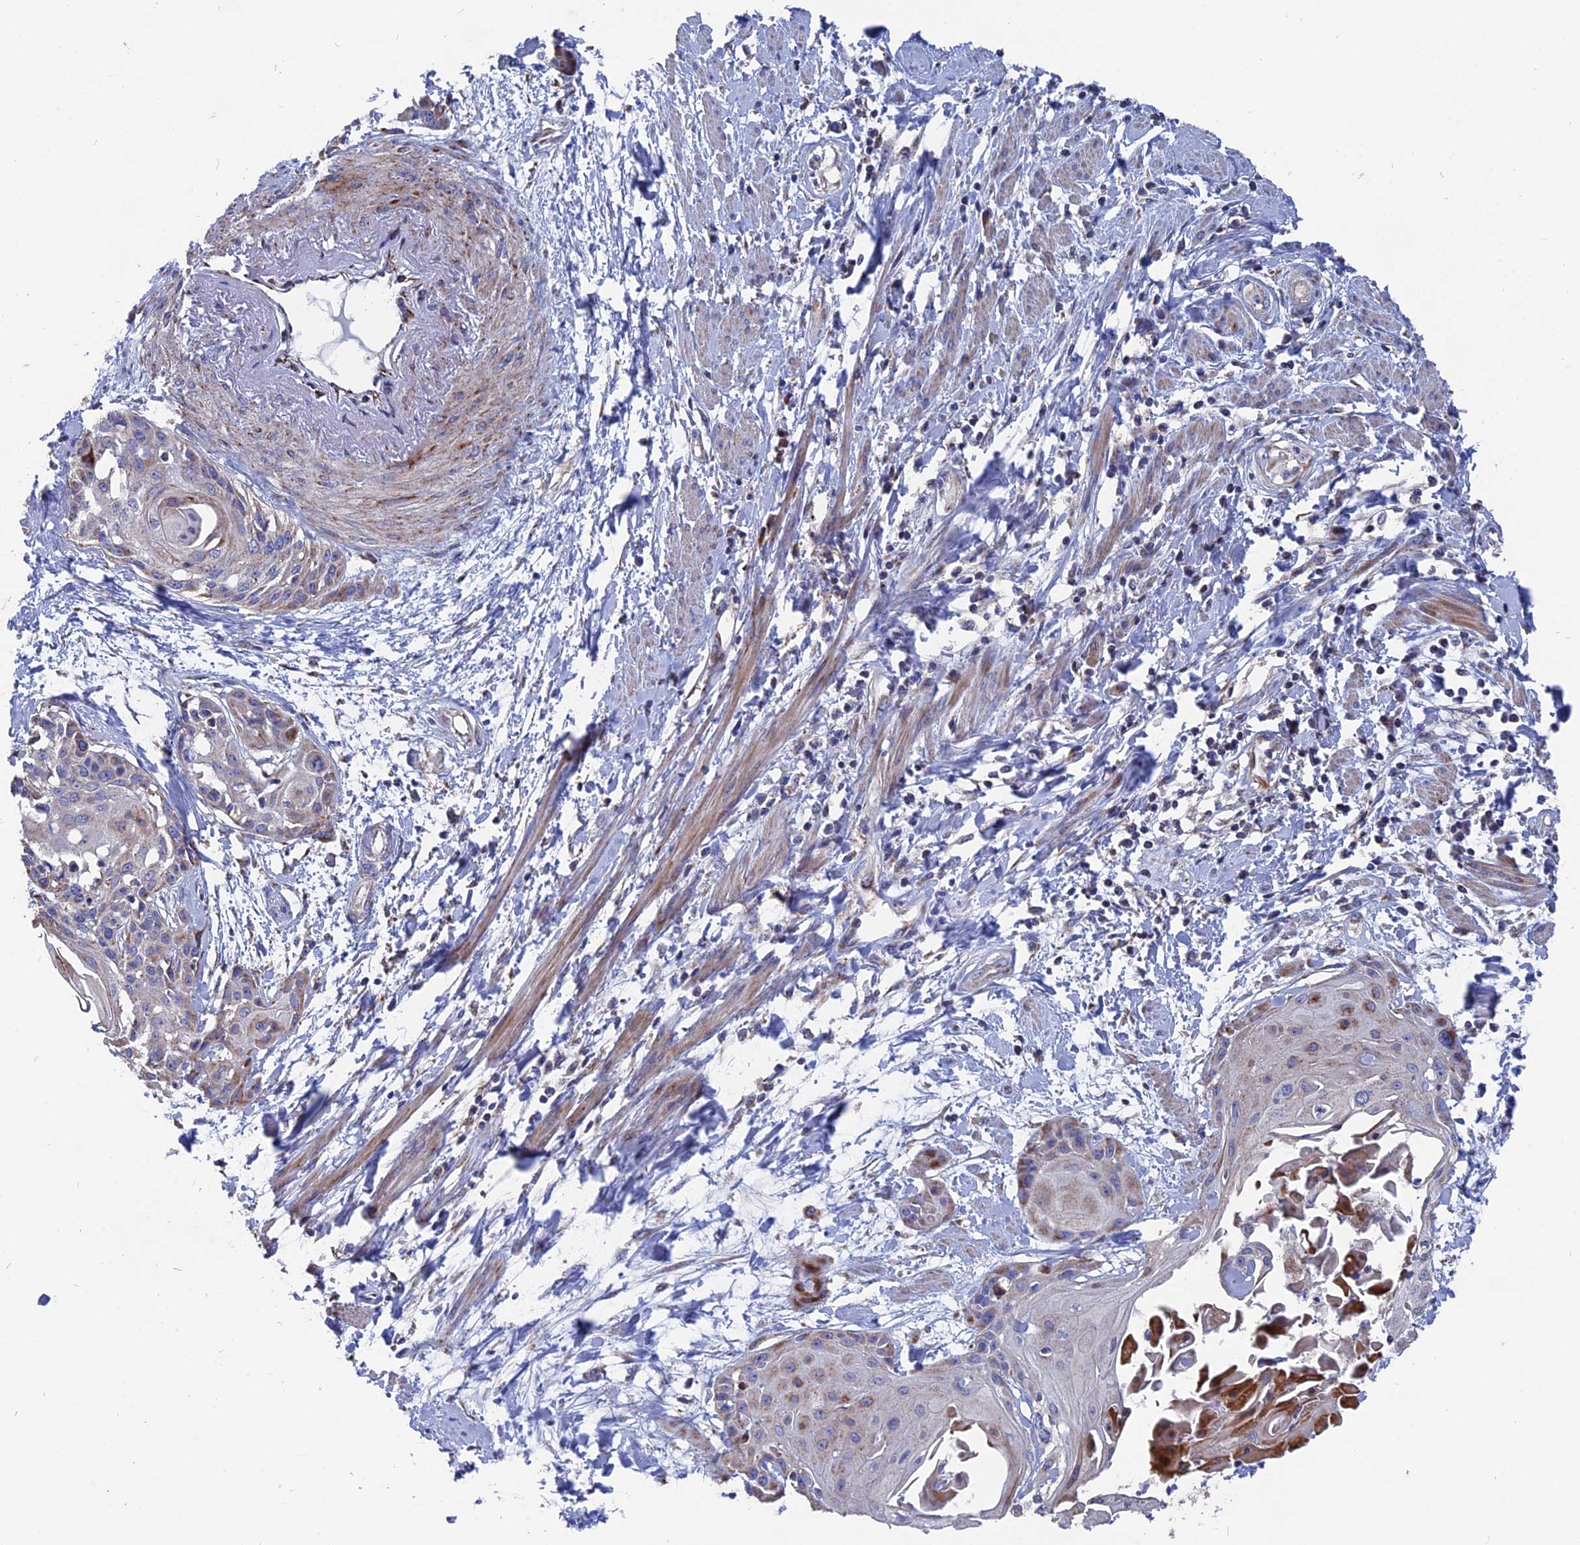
{"staining": {"intensity": "moderate", "quantity": "<25%", "location": "cytoplasmic/membranous"}, "tissue": "cervical cancer", "cell_type": "Tumor cells", "image_type": "cancer", "snomed": [{"axis": "morphology", "description": "Squamous cell carcinoma, NOS"}, {"axis": "topography", "description": "Cervix"}], "caption": "An image showing moderate cytoplasmic/membranous positivity in approximately <25% of tumor cells in cervical cancer (squamous cell carcinoma), as visualized by brown immunohistochemical staining.", "gene": "TGFA", "patient": {"sex": "female", "age": 57}}